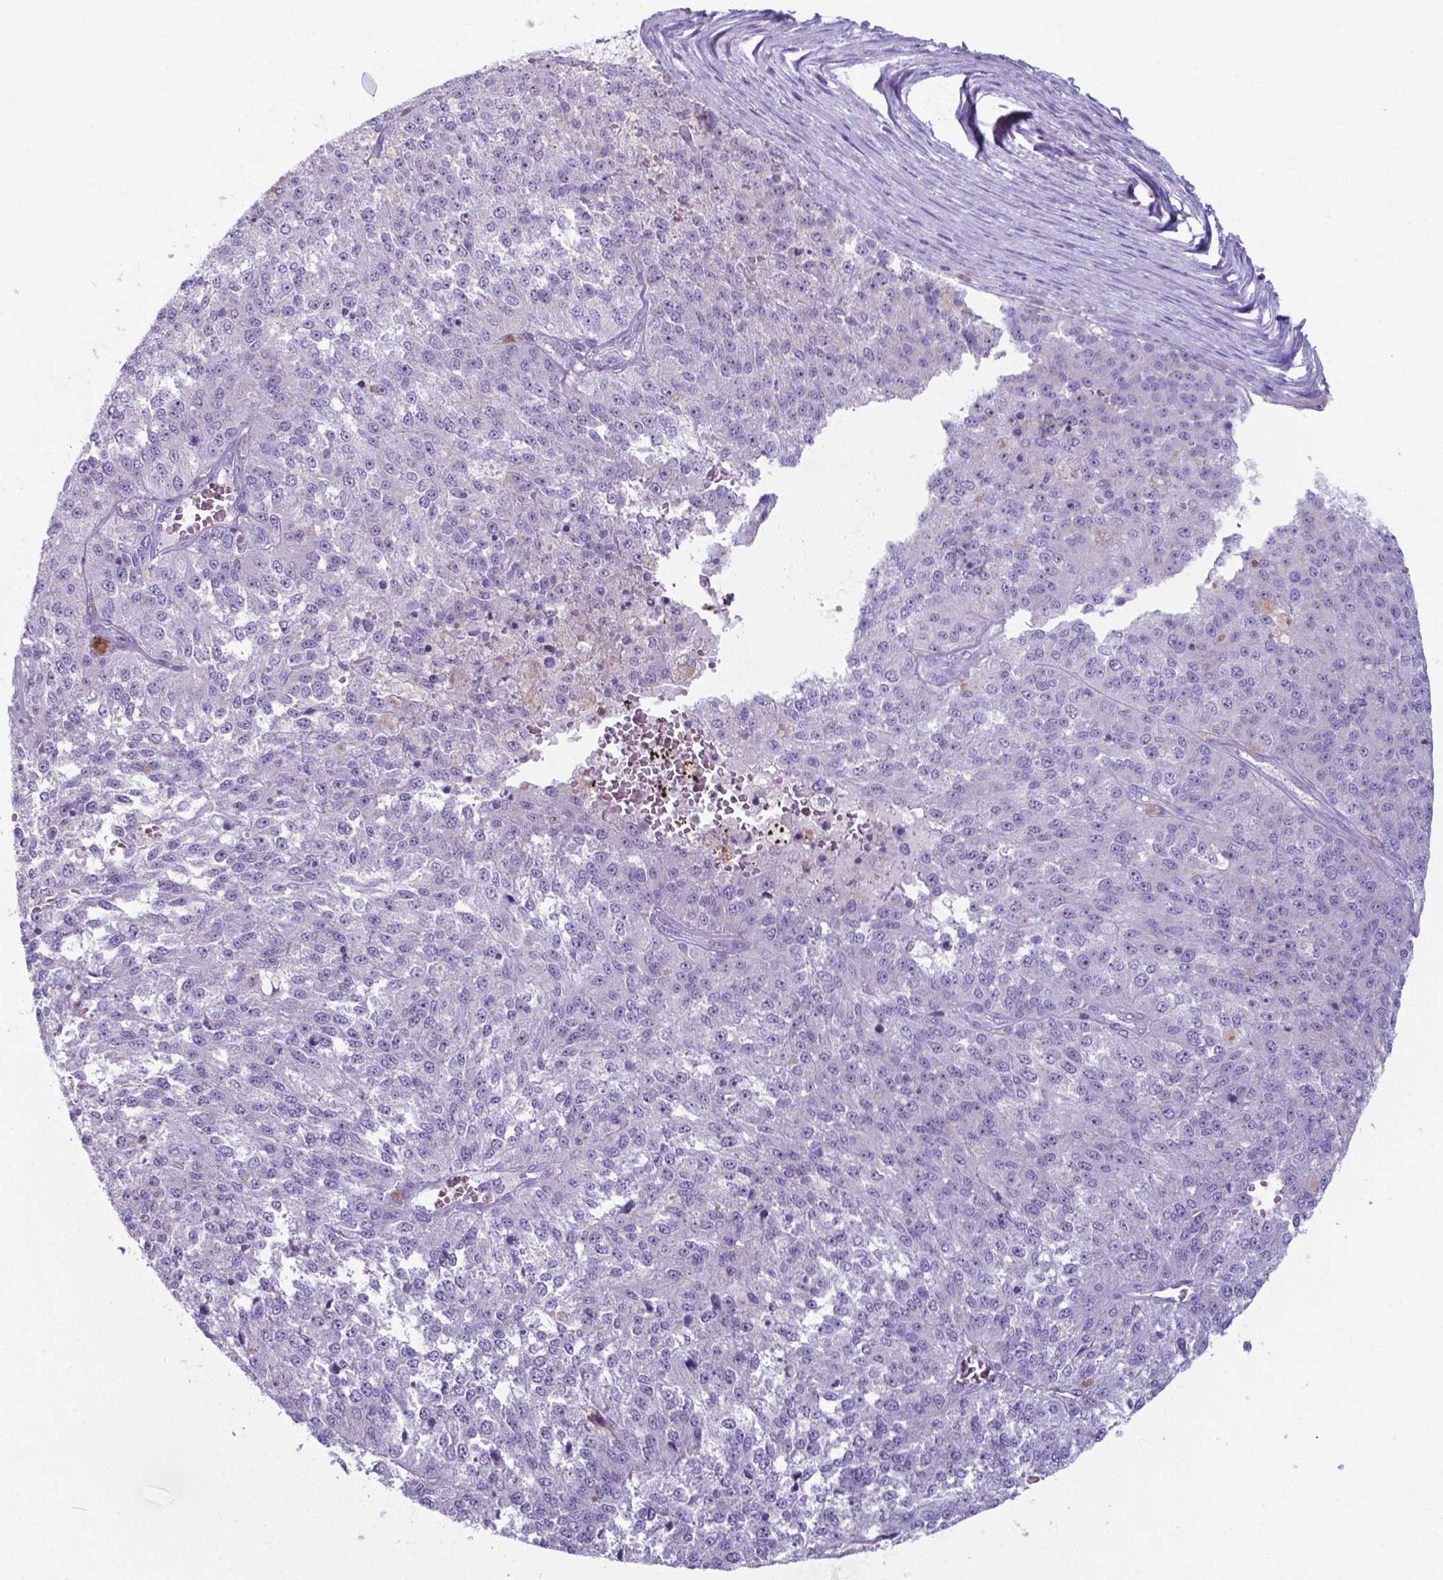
{"staining": {"intensity": "negative", "quantity": "none", "location": "none"}, "tissue": "melanoma", "cell_type": "Tumor cells", "image_type": "cancer", "snomed": [{"axis": "morphology", "description": "Malignant melanoma, Metastatic site"}, {"axis": "topography", "description": "Lymph node"}], "caption": "A photomicrograph of malignant melanoma (metastatic site) stained for a protein reveals no brown staining in tumor cells.", "gene": "AP5B1", "patient": {"sex": "female", "age": 64}}